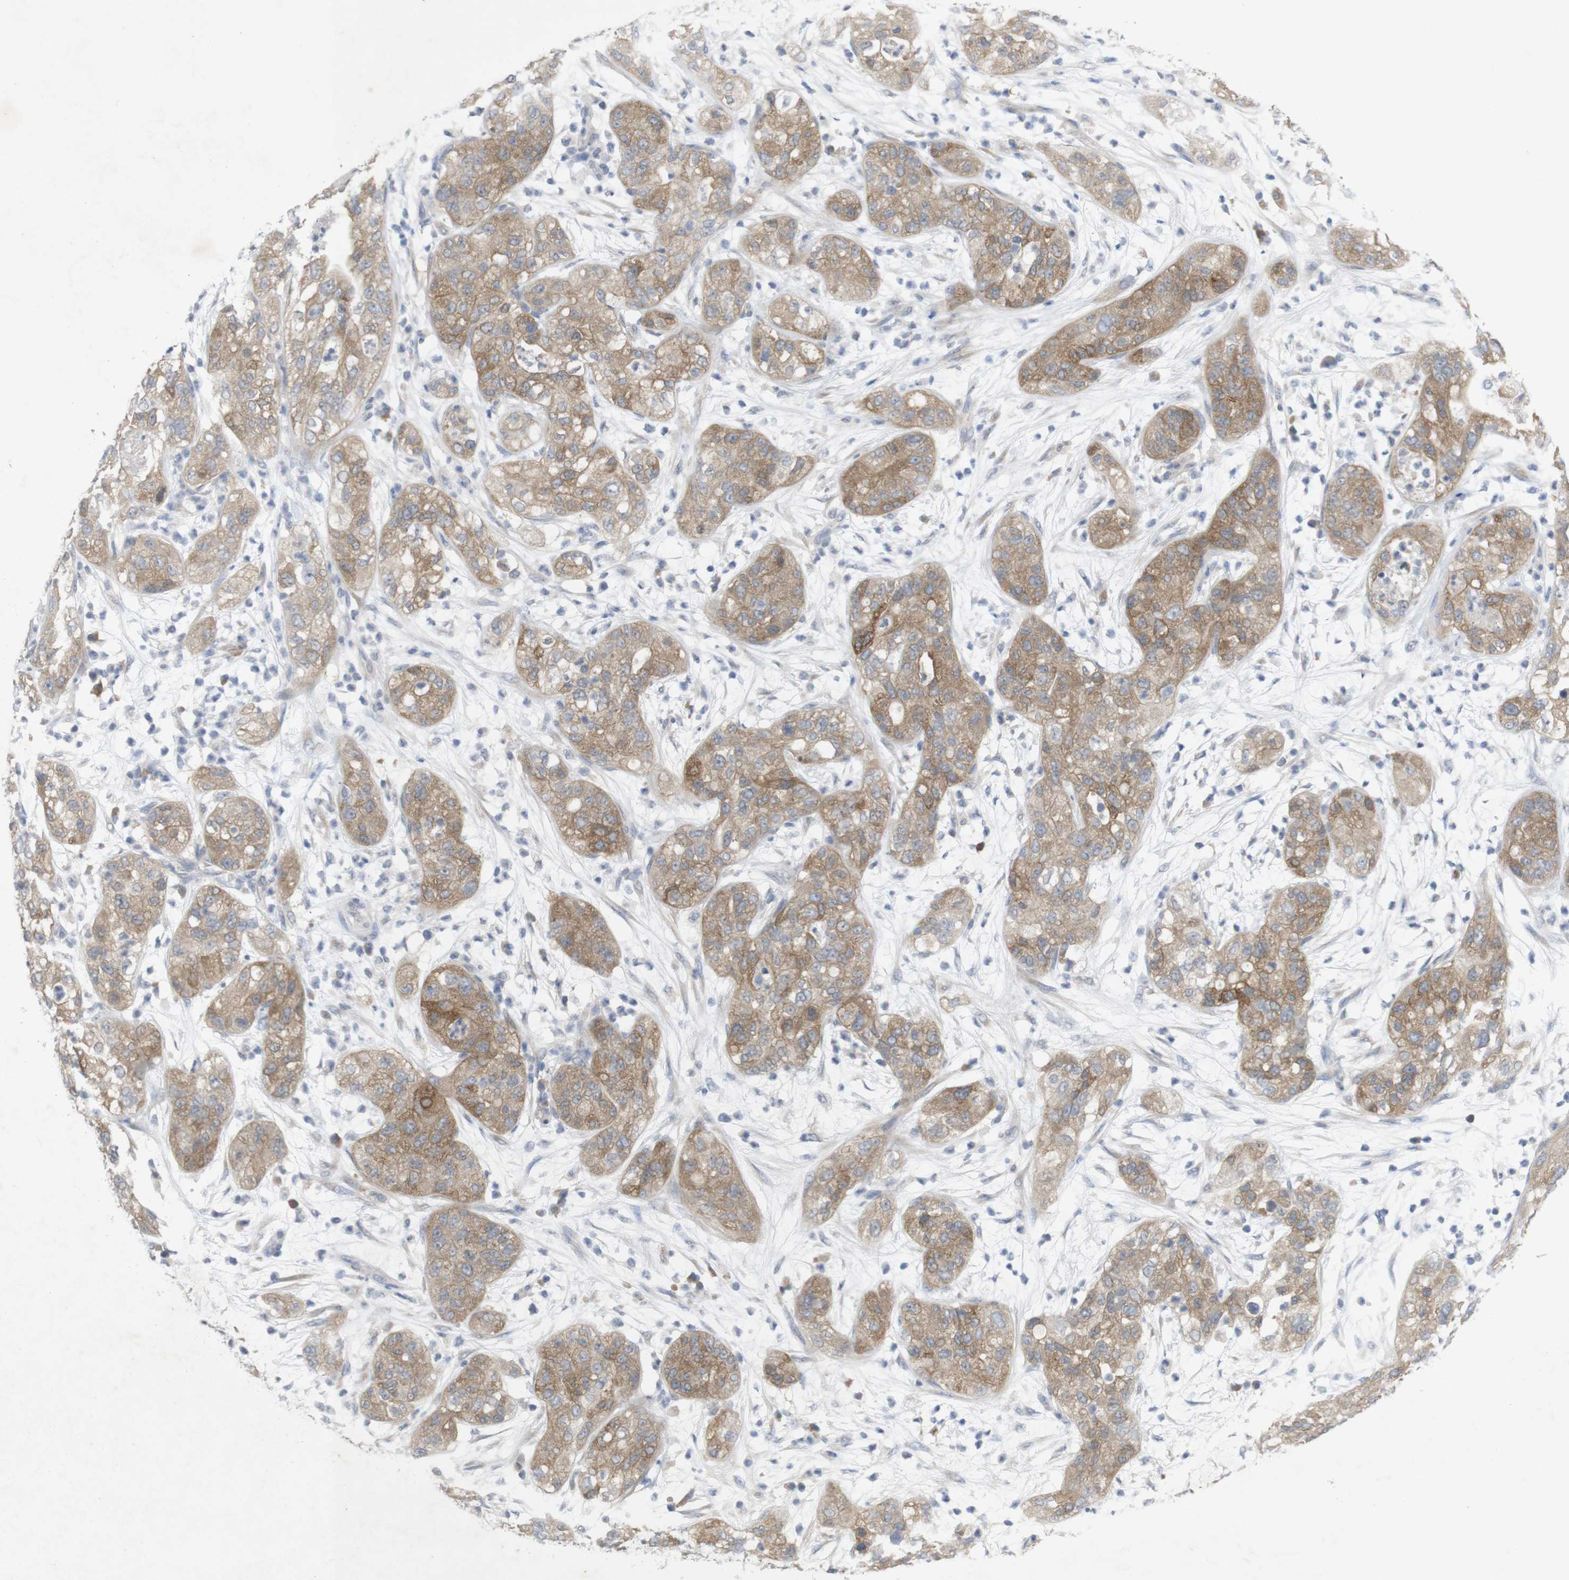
{"staining": {"intensity": "moderate", "quantity": ">75%", "location": "cytoplasmic/membranous"}, "tissue": "pancreatic cancer", "cell_type": "Tumor cells", "image_type": "cancer", "snomed": [{"axis": "morphology", "description": "Adenocarcinoma, NOS"}, {"axis": "topography", "description": "Pancreas"}], "caption": "High-power microscopy captured an IHC micrograph of adenocarcinoma (pancreatic), revealing moderate cytoplasmic/membranous positivity in about >75% of tumor cells.", "gene": "BCAR3", "patient": {"sex": "female", "age": 78}}